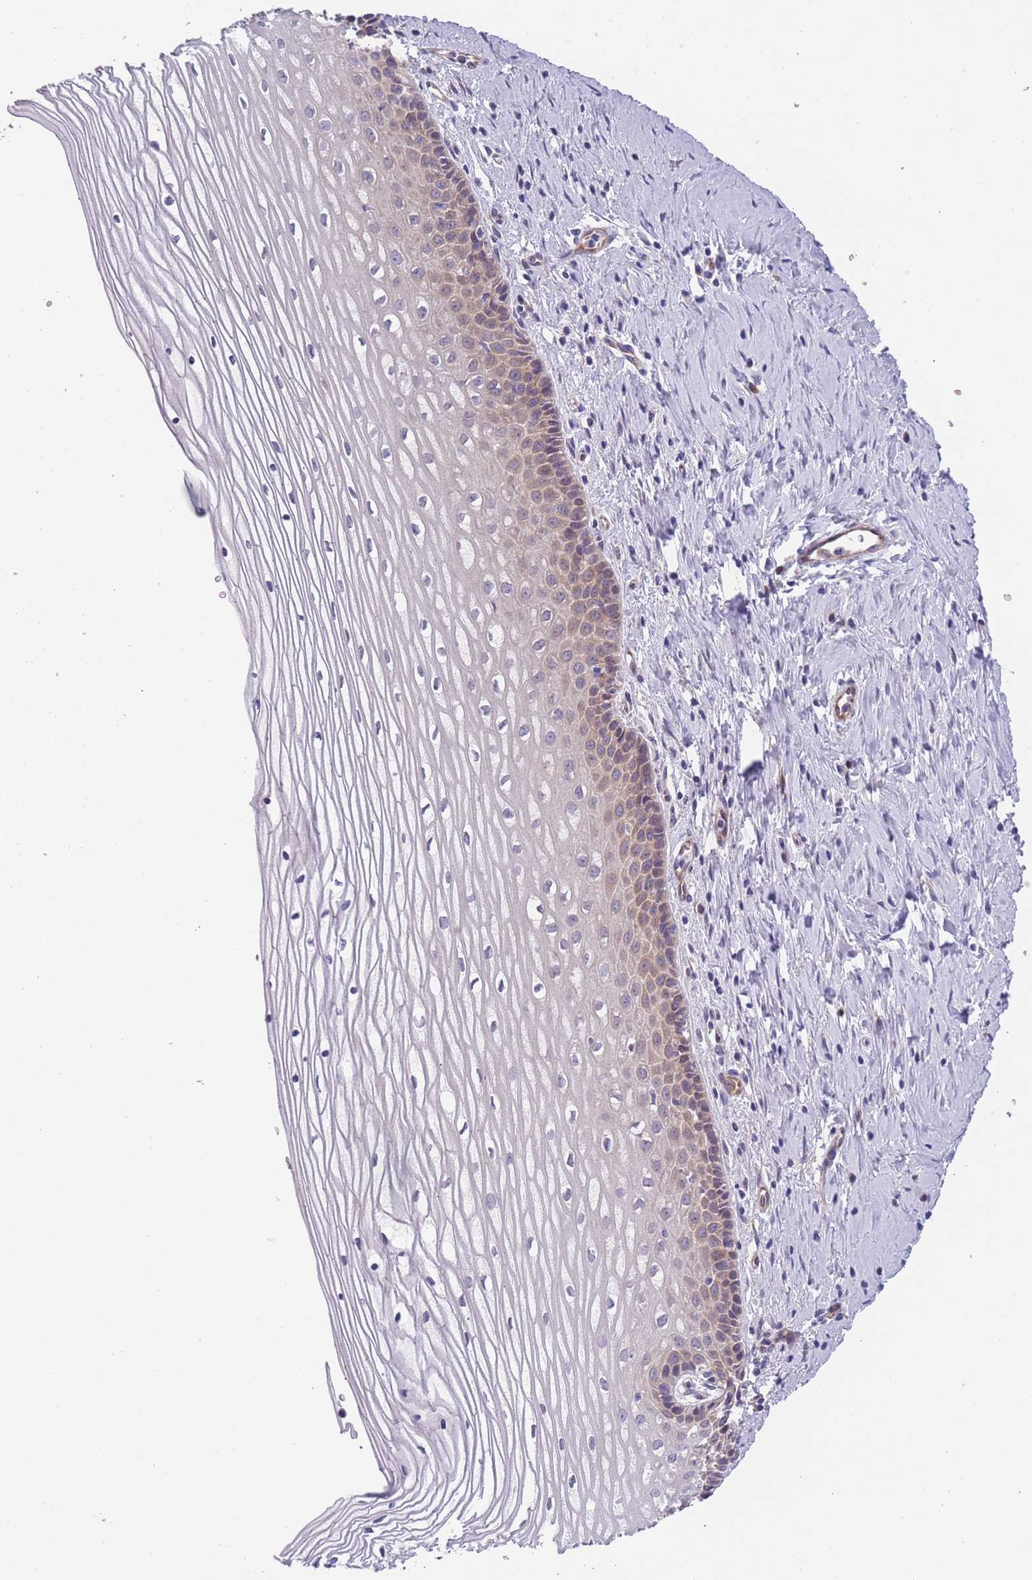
{"staining": {"intensity": "moderate", "quantity": "25%-75%", "location": "cytoplasmic/membranous"}, "tissue": "cervix", "cell_type": "Glandular cells", "image_type": "normal", "snomed": [{"axis": "morphology", "description": "Normal tissue, NOS"}, {"axis": "topography", "description": "Cervix"}], "caption": "IHC of benign human cervix displays medium levels of moderate cytoplasmic/membranous expression in about 25%-75% of glandular cells.", "gene": "WWOX", "patient": {"sex": "female", "age": 47}}